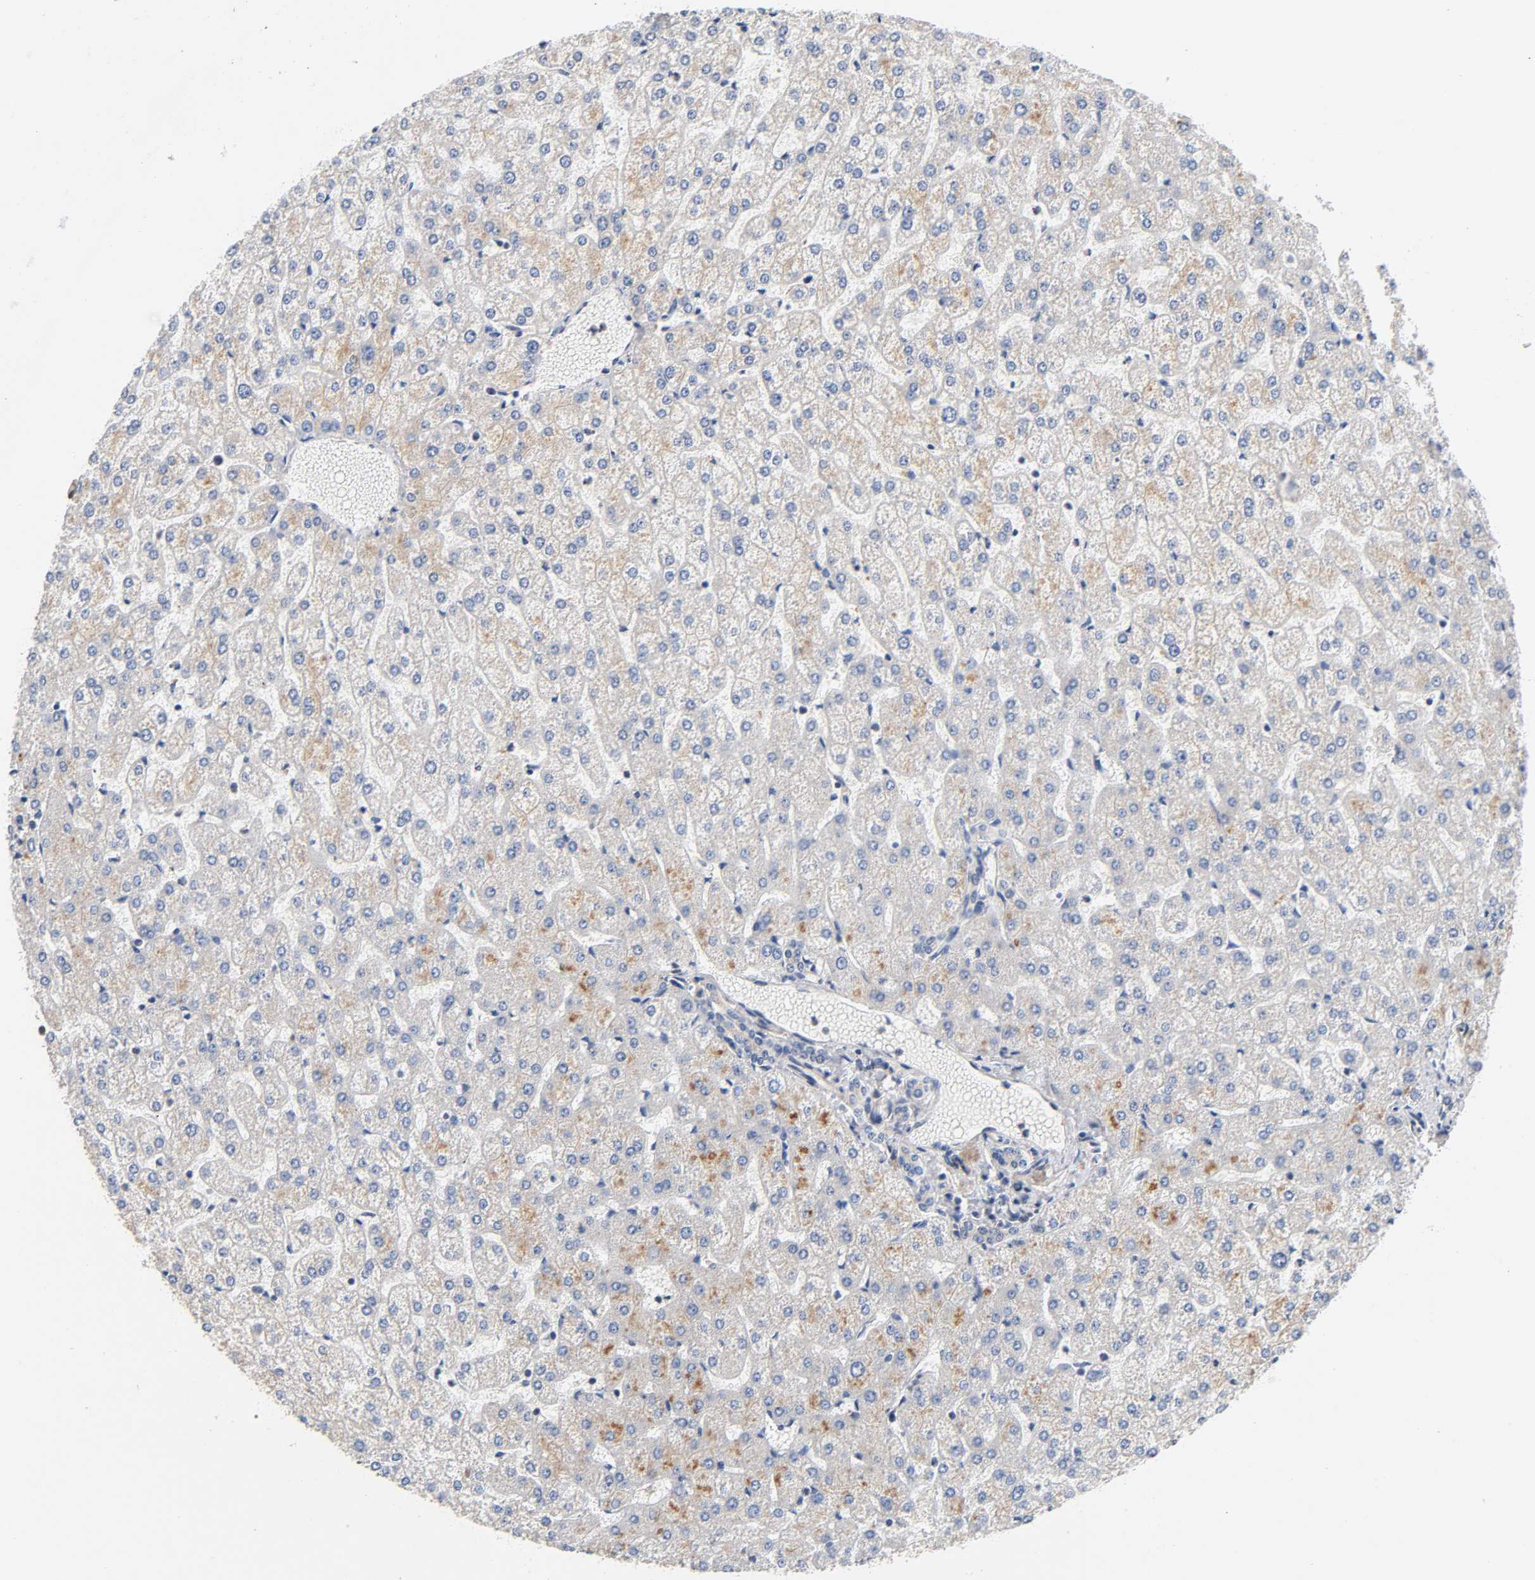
{"staining": {"intensity": "negative", "quantity": "none", "location": "none"}, "tissue": "liver", "cell_type": "Cholangiocytes", "image_type": "normal", "snomed": [{"axis": "morphology", "description": "Normal tissue, NOS"}, {"axis": "topography", "description": "Liver"}], "caption": "This is an immunohistochemistry photomicrograph of normal liver. There is no expression in cholangiocytes.", "gene": "PRKAB1", "patient": {"sex": "female", "age": 32}}